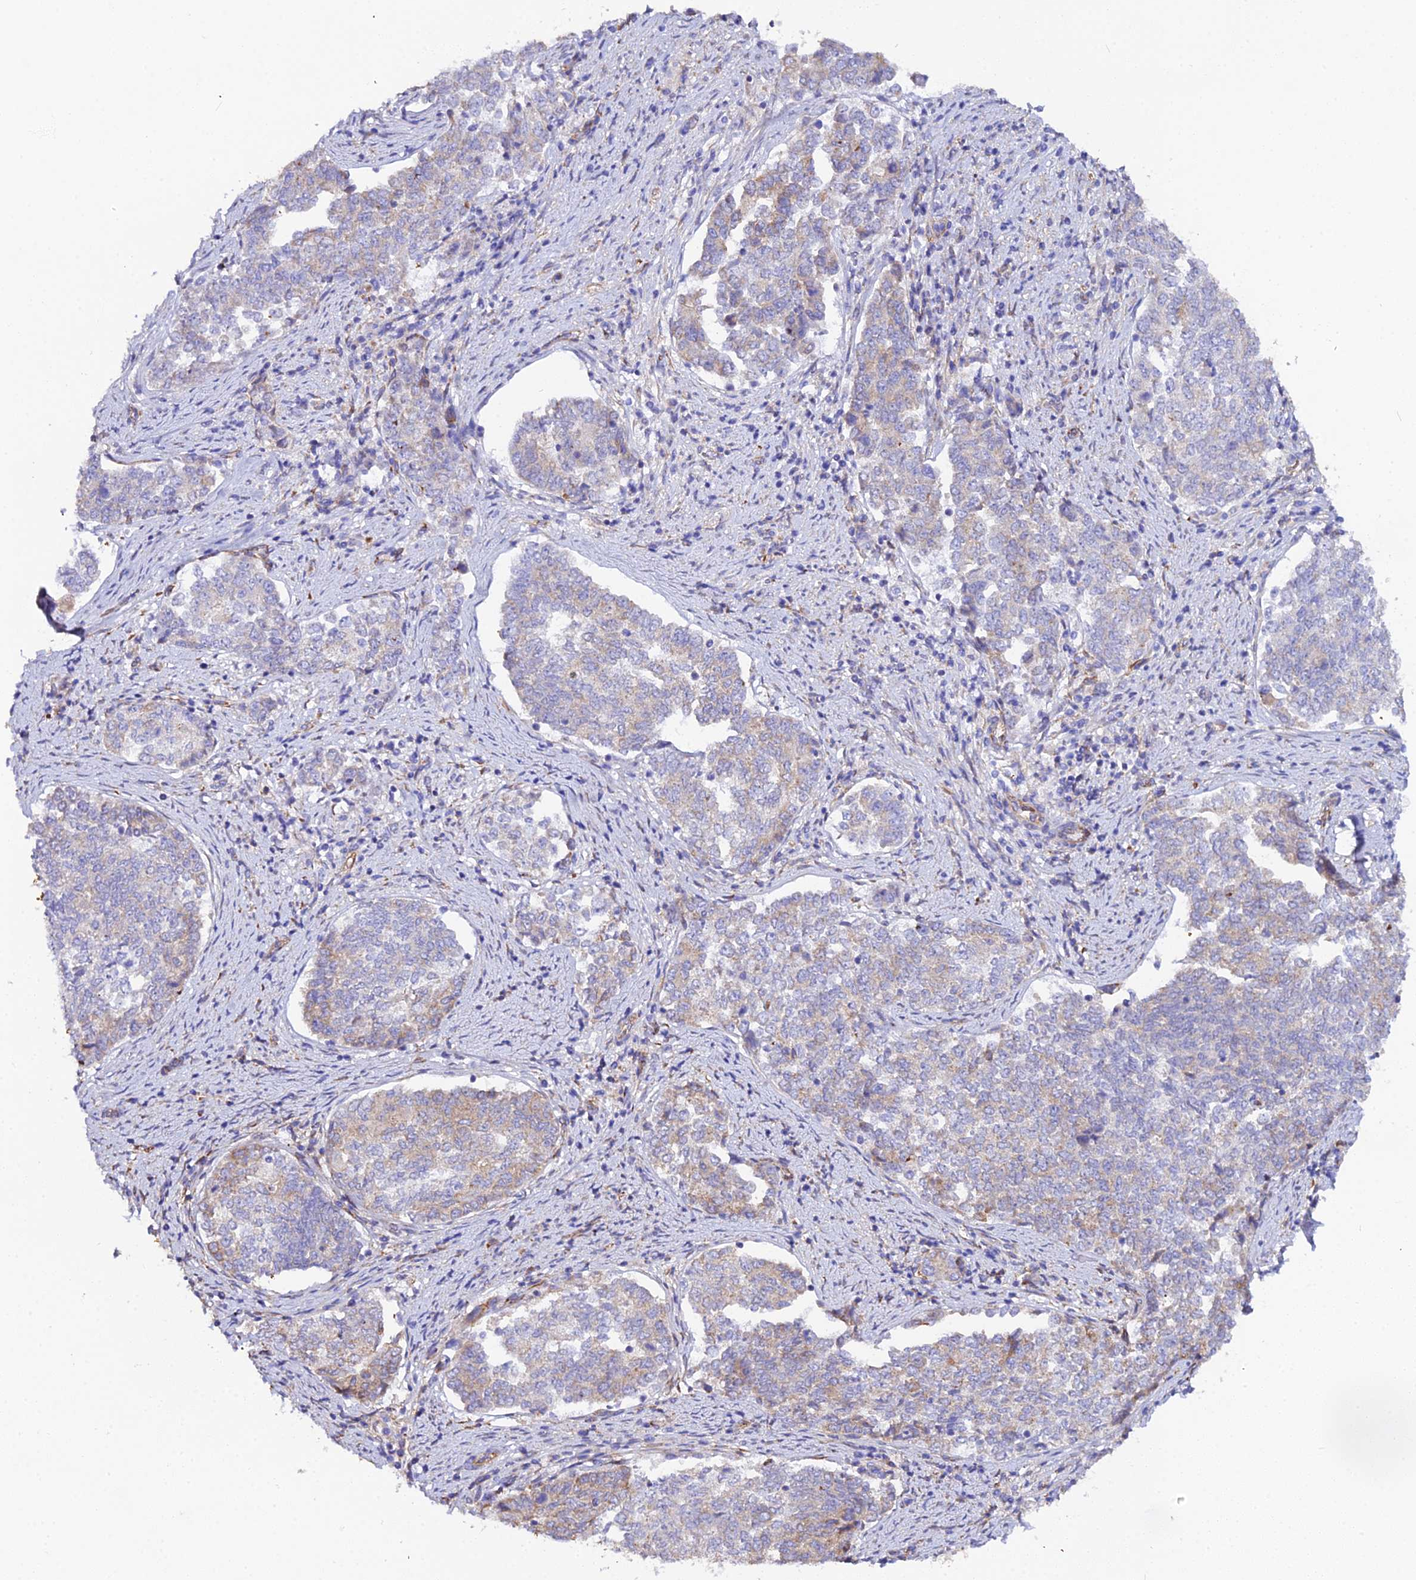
{"staining": {"intensity": "weak", "quantity": "<25%", "location": "cytoplasmic/membranous"}, "tissue": "endometrial cancer", "cell_type": "Tumor cells", "image_type": "cancer", "snomed": [{"axis": "morphology", "description": "Adenocarcinoma, NOS"}, {"axis": "topography", "description": "Endometrium"}], "caption": "A photomicrograph of human endometrial cancer (adenocarcinoma) is negative for staining in tumor cells.", "gene": "CFAP45", "patient": {"sex": "female", "age": 80}}